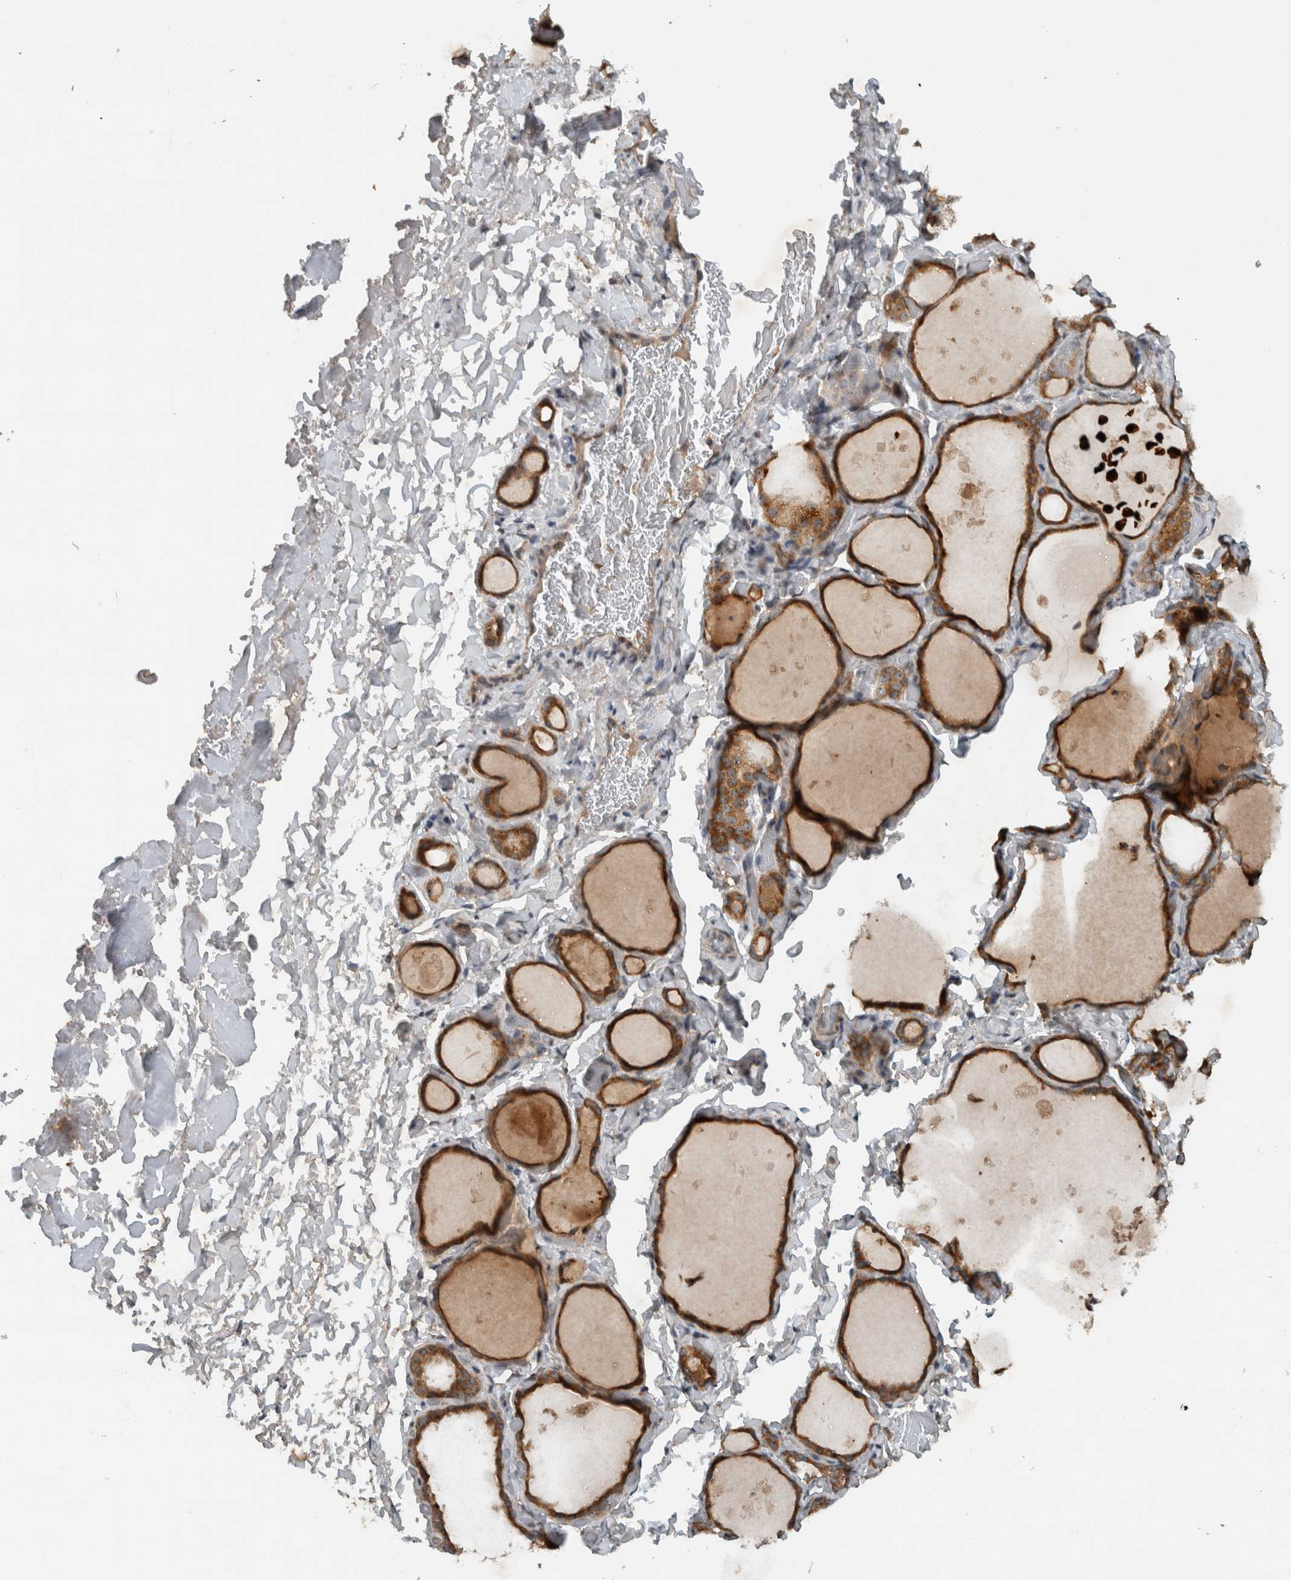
{"staining": {"intensity": "strong", "quantity": ">75%", "location": "cytoplasmic/membranous"}, "tissue": "thyroid gland", "cell_type": "Glandular cells", "image_type": "normal", "snomed": [{"axis": "morphology", "description": "Normal tissue, NOS"}, {"axis": "topography", "description": "Thyroid gland"}], "caption": "Thyroid gland stained with immunohistochemistry (IHC) displays strong cytoplasmic/membranous staining in approximately >75% of glandular cells. (DAB IHC with brightfield microscopy, high magnification).", "gene": "GPR137B", "patient": {"sex": "female", "age": 44}}